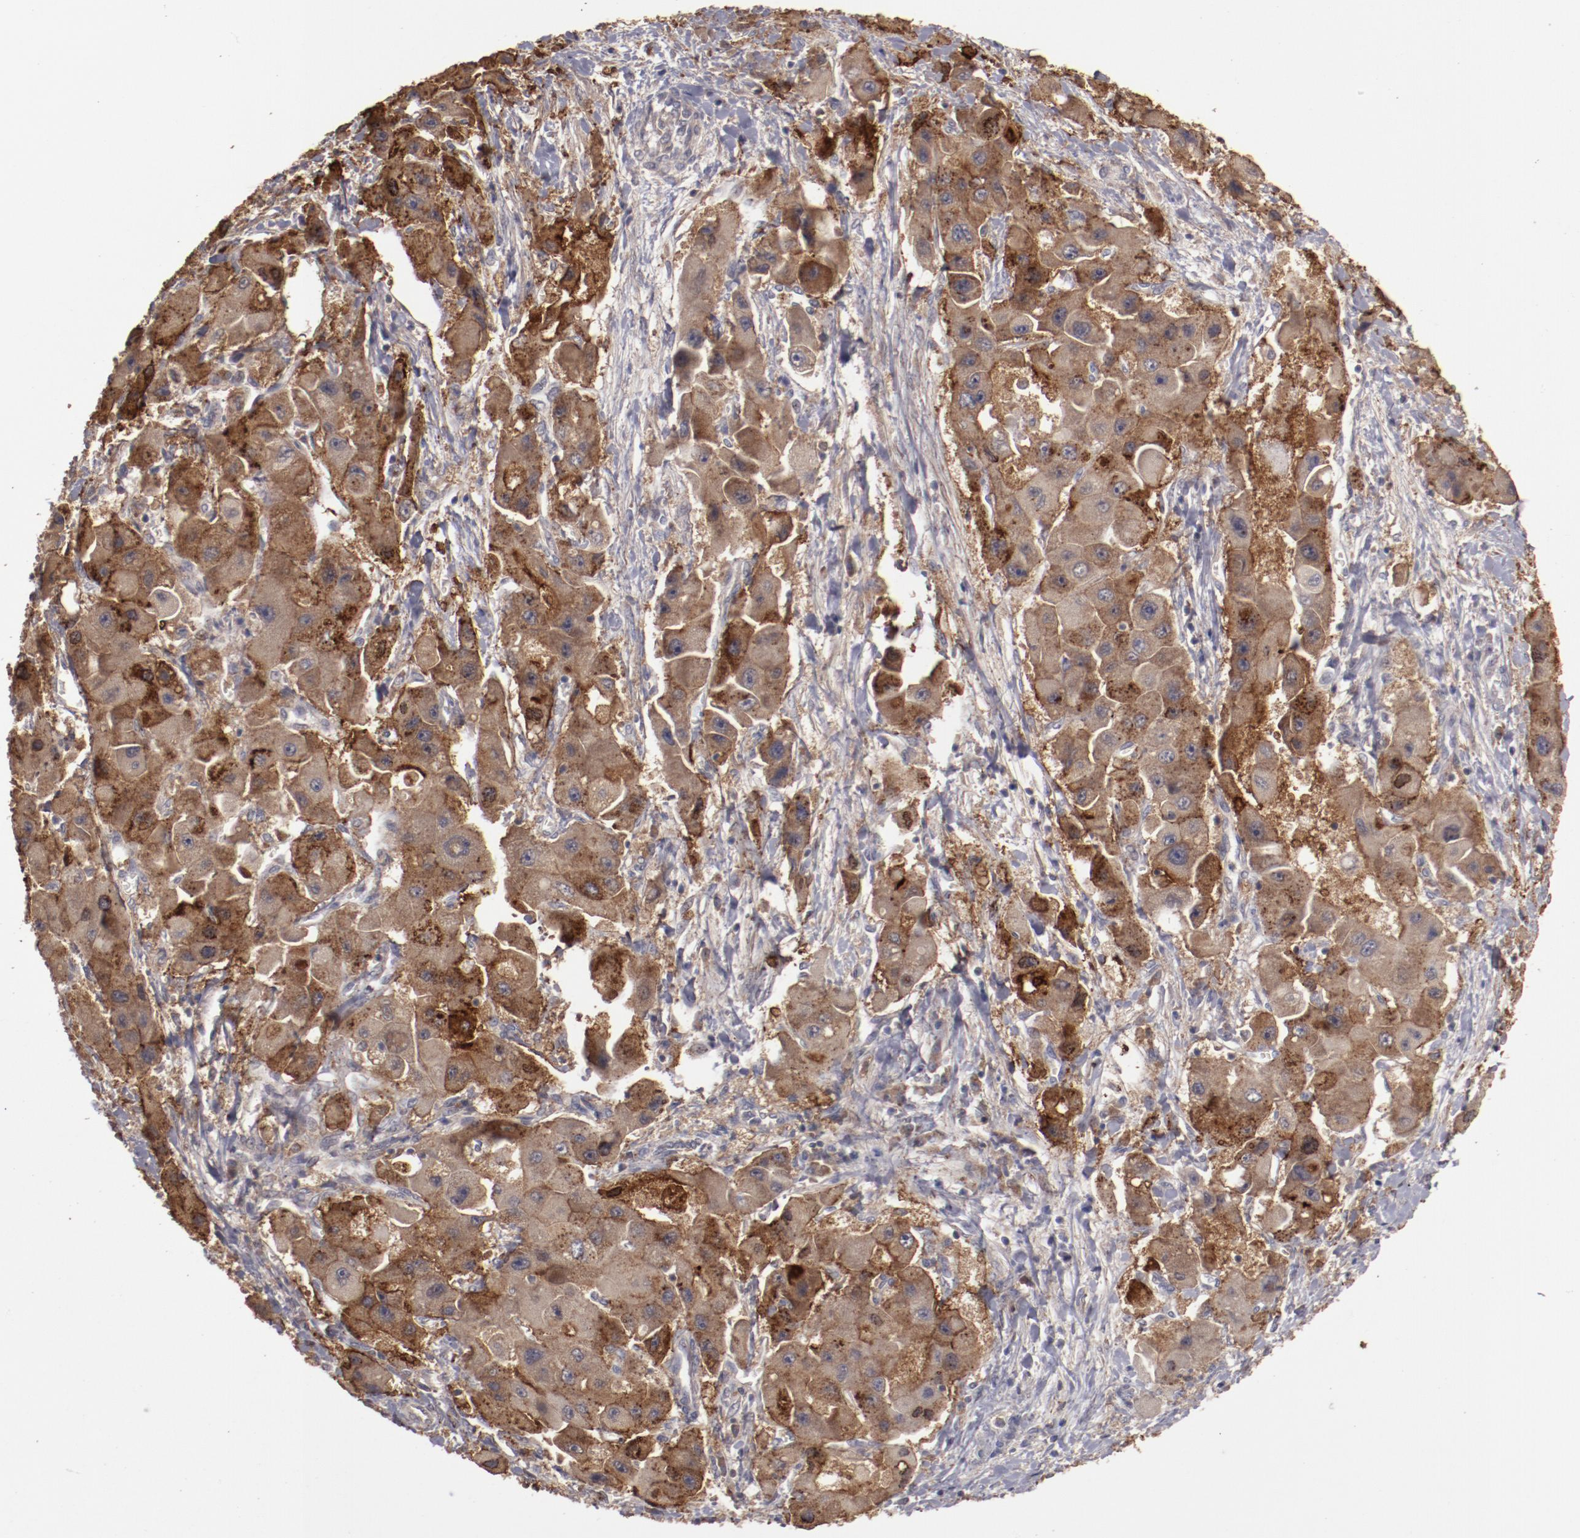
{"staining": {"intensity": "strong", "quantity": ">75%", "location": "cytoplasmic/membranous"}, "tissue": "liver cancer", "cell_type": "Tumor cells", "image_type": "cancer", "snomed": [{"axis": "morphology", "description": "Carcinoma, Hepatocellular, NOS"}, {"axis": "topography", "description": "Liver"}], "caption": "Immunohistochemical staining of liver hepatocellular carcinoma displays strong cytoplasmic/membranous protein staining in about >75% of tumor cells.", "gene": "LRRC75B", "patient": {"sex": "male", "age": 24}}